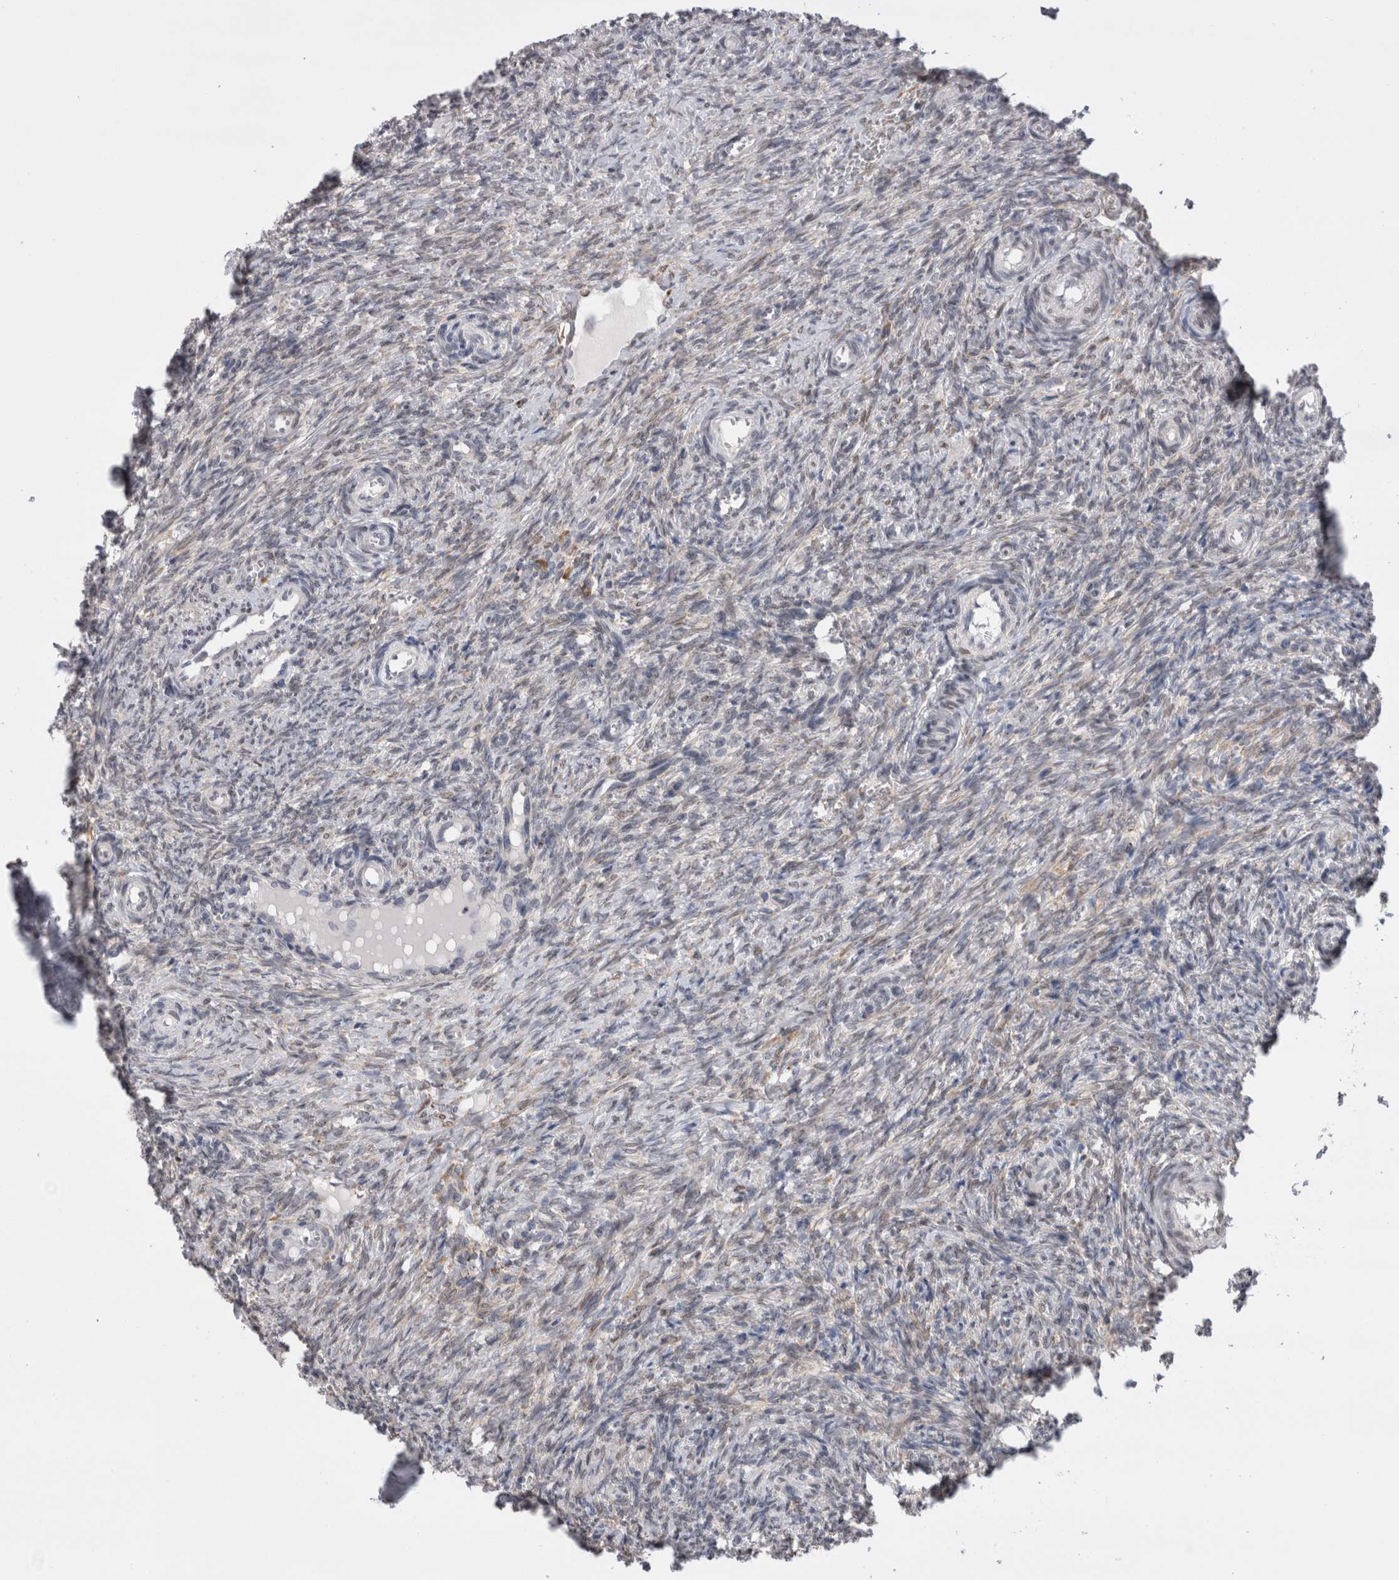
{"staining": {"intensity": "negative", "quantity": "none", "location": "none"}, "tissue": "ovary", "cell_type": "Follicle cells", "image_type": "normal", "snomed": [{"axis": "morphology", "description": "Normal tissue, NOS"}, {"axis": "topography", "description": "Ovary"}], "caption": "A high-resolution photomicrograph shows immunohistochemistry (IHC) staining of unremarkable ovary, which demonstrates no significant staining in follicle cells. (Immunohistochemistry (ihc), brightfield microscopy, high magnification).", "gene": "VCPIP1", "patient": {"sex": "female", "age": 41}}